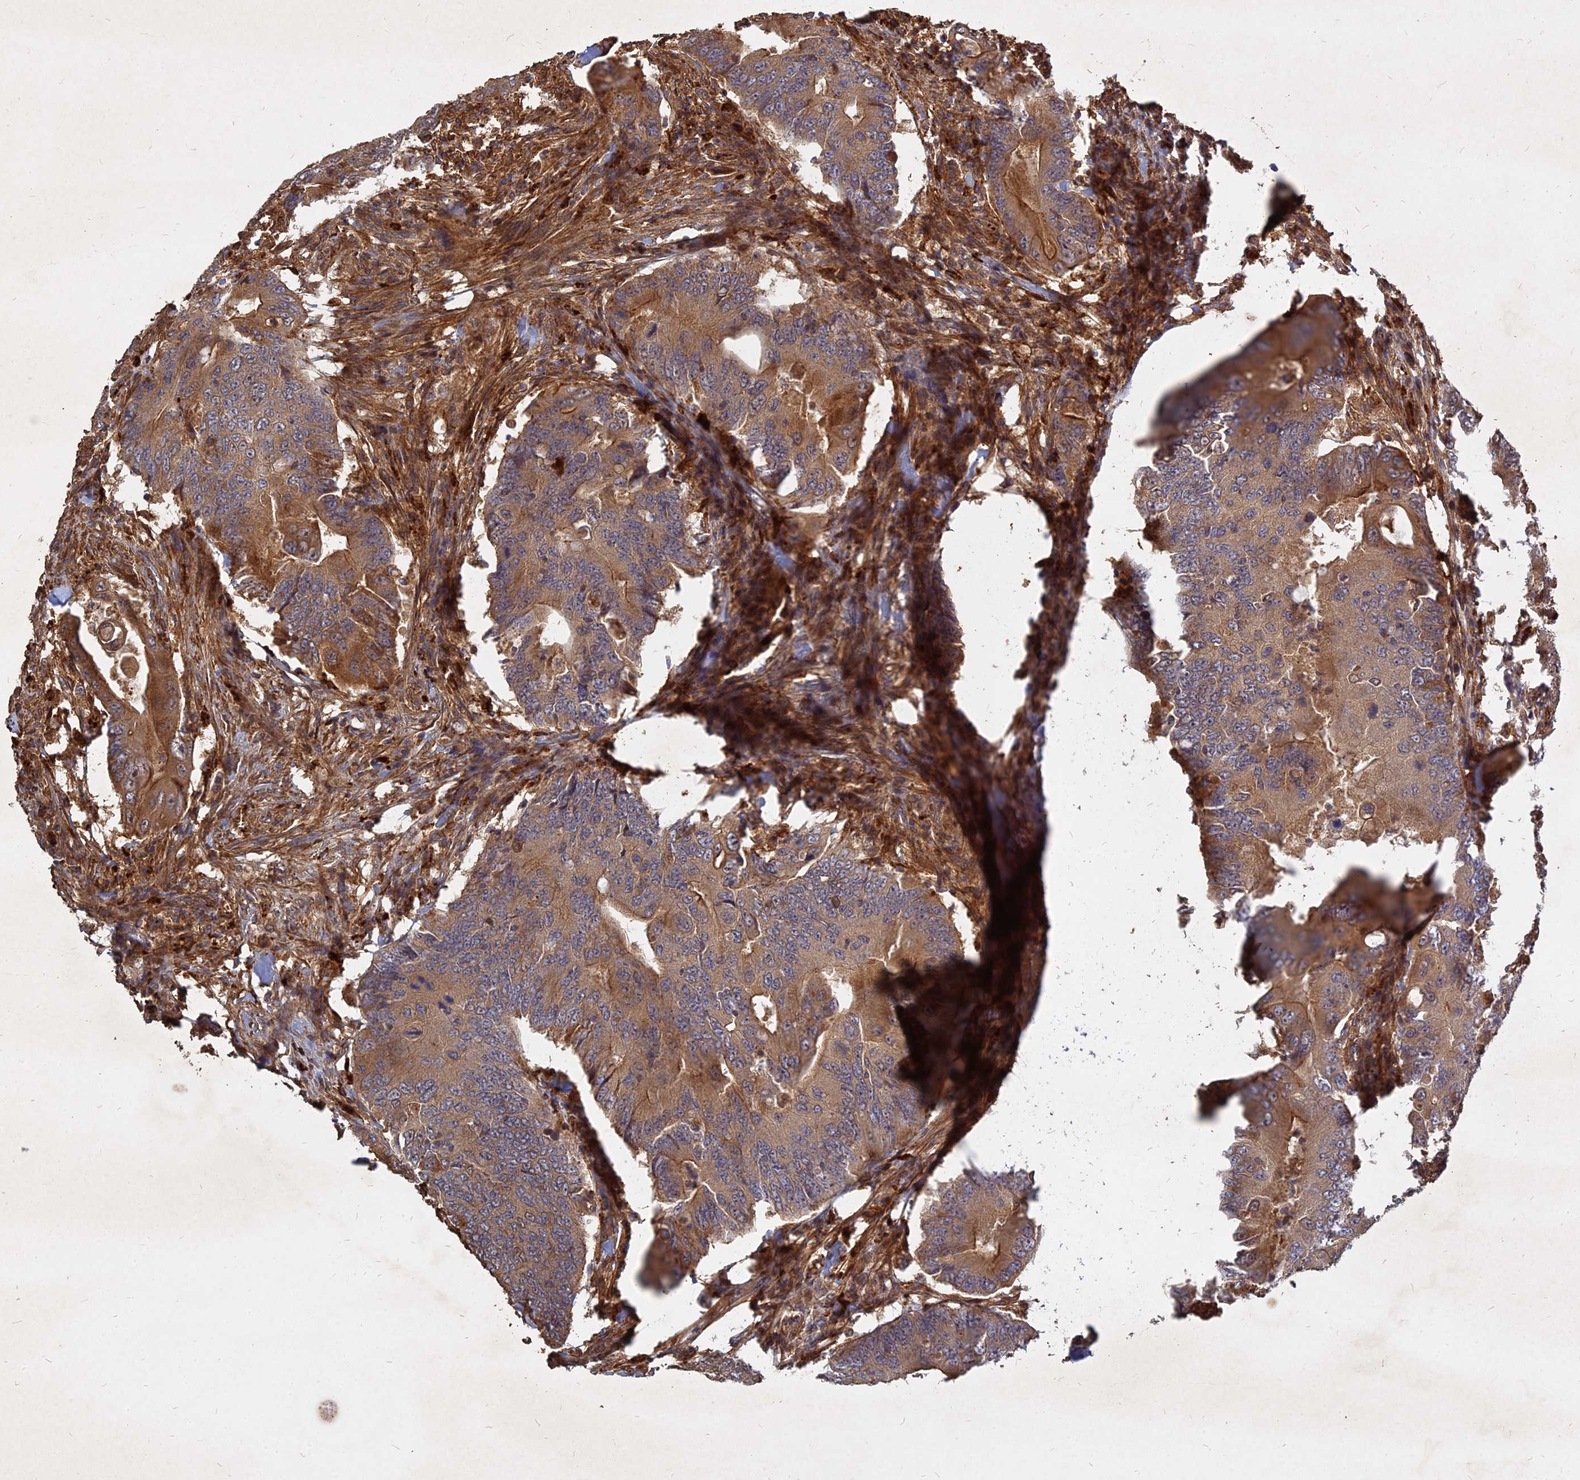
{"staining": {"intensity": "moderate", "quantity": ">75%", "location": "cytoplasmic/membranous"}, "tissue": "colorectal cancer", "cell_type": "Tumor cells", "image_type": "cancer", "snomed": [{"axis": "morphology", "description": "Adenocarcinoma, NOS"}, {"axis": "topography", "description": "Colon"}], "caption": "Colorectal adenocarcinoma stained with immunohistochemistry reveals moderate cytoplasmic/membranous expression in approximately >75% of tumor cells.", "gene": "UBE2W", "patient": {"sex": "male", "age": 71}}